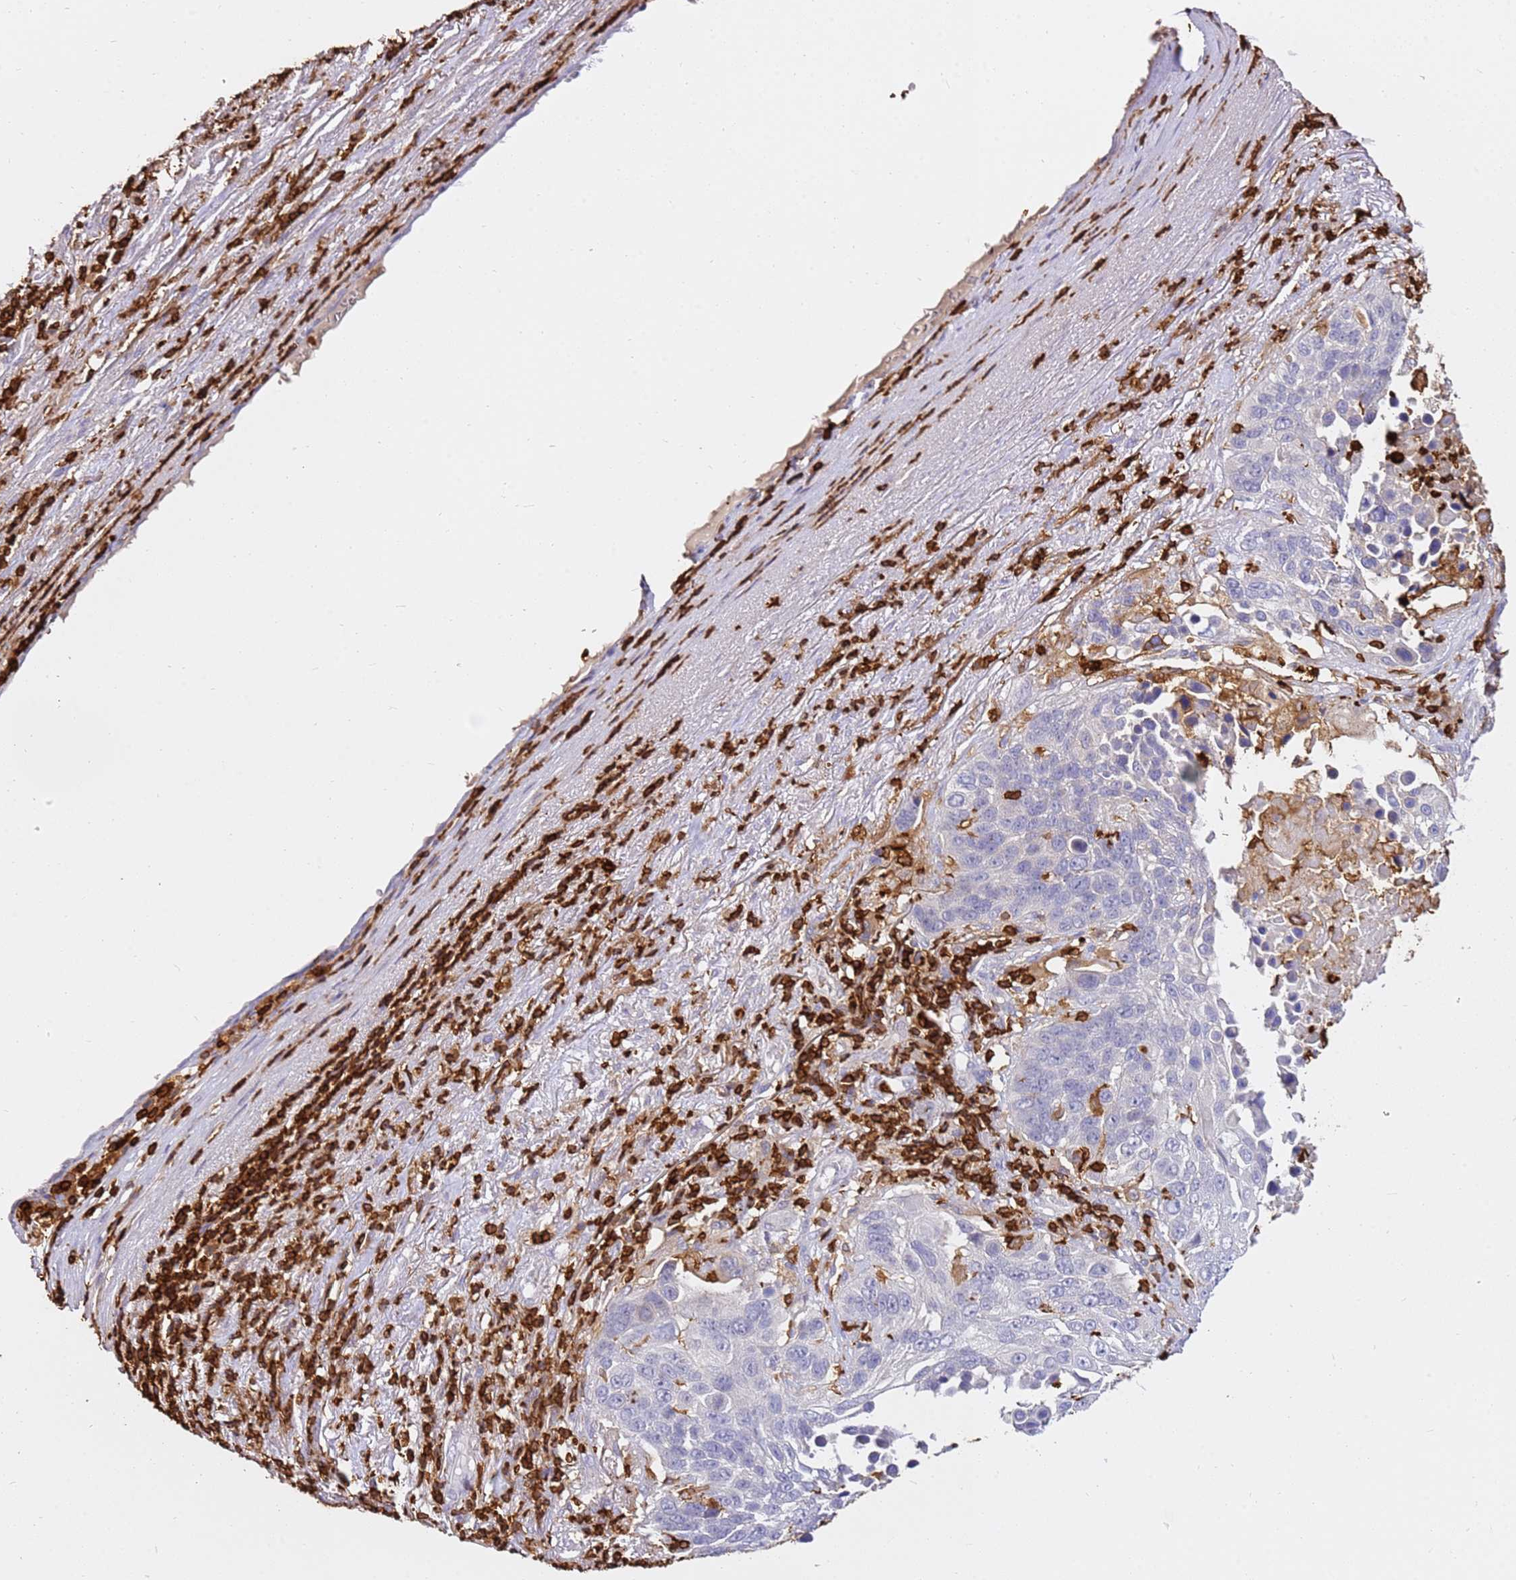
{"staining": {"intensity": "negative", "quantity": "none", "location": "none"}, "tissue": "lung cancer", "cell_type": "Tumor cells", "image_type": "cancer", "snomed": [{"axis": "morphology", "description": "Normal tissue, NOS"}, {"axis": "morphology", "description": "Squamous cell carcinoma, NOS"}, {"axis": "topography", "description": "Lymph node"}, {"axis": "topography", "description": "Lung"}], "caption": "This is a image of immunohistochemistry (IHC) staining of lung cancer, which shows no staining in tumor cells.", "gene": "CORO1A", "patient": {"sex": "male", "age": 66}}